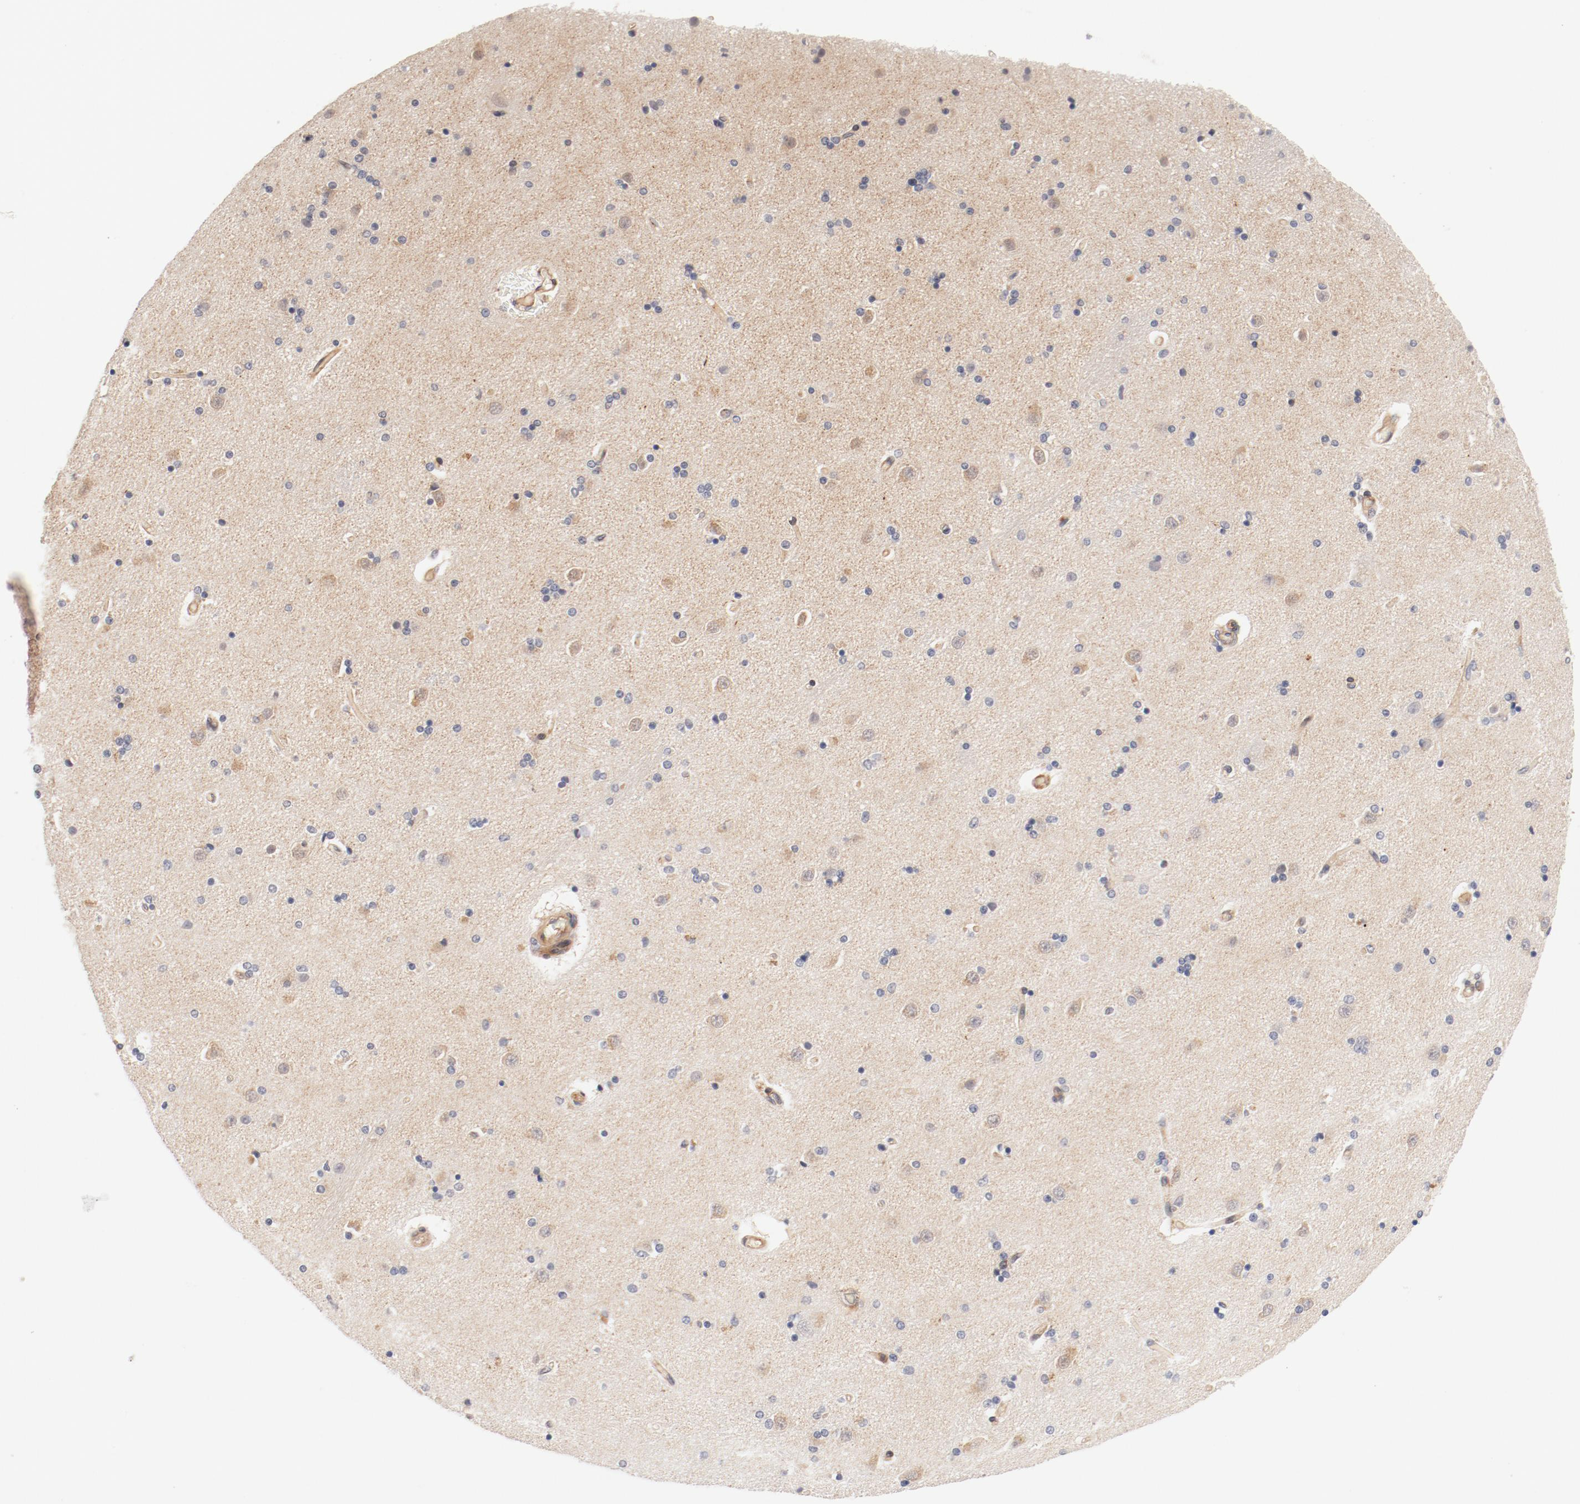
{"staining": {"intensity": "negative", "quantity": "none", "location": "none"}, "tissue": "caudate", "cell_type": "Glial cells", "image_type": "normal", "snomed": [{"axis": "morphology", "description": "Normal tissue, NOS"}, {"axis": "topography", "description": "Lateral ventricle wall"}], "caption": "Immunohistochemical staining of unremarkable human caudate reveals no significant positivity in glial cells. (DAB immunohistochemistry with hematoxylin counter stain).", "gene": "ZNF267", "patient": {"sex": "female", "age": 54}}